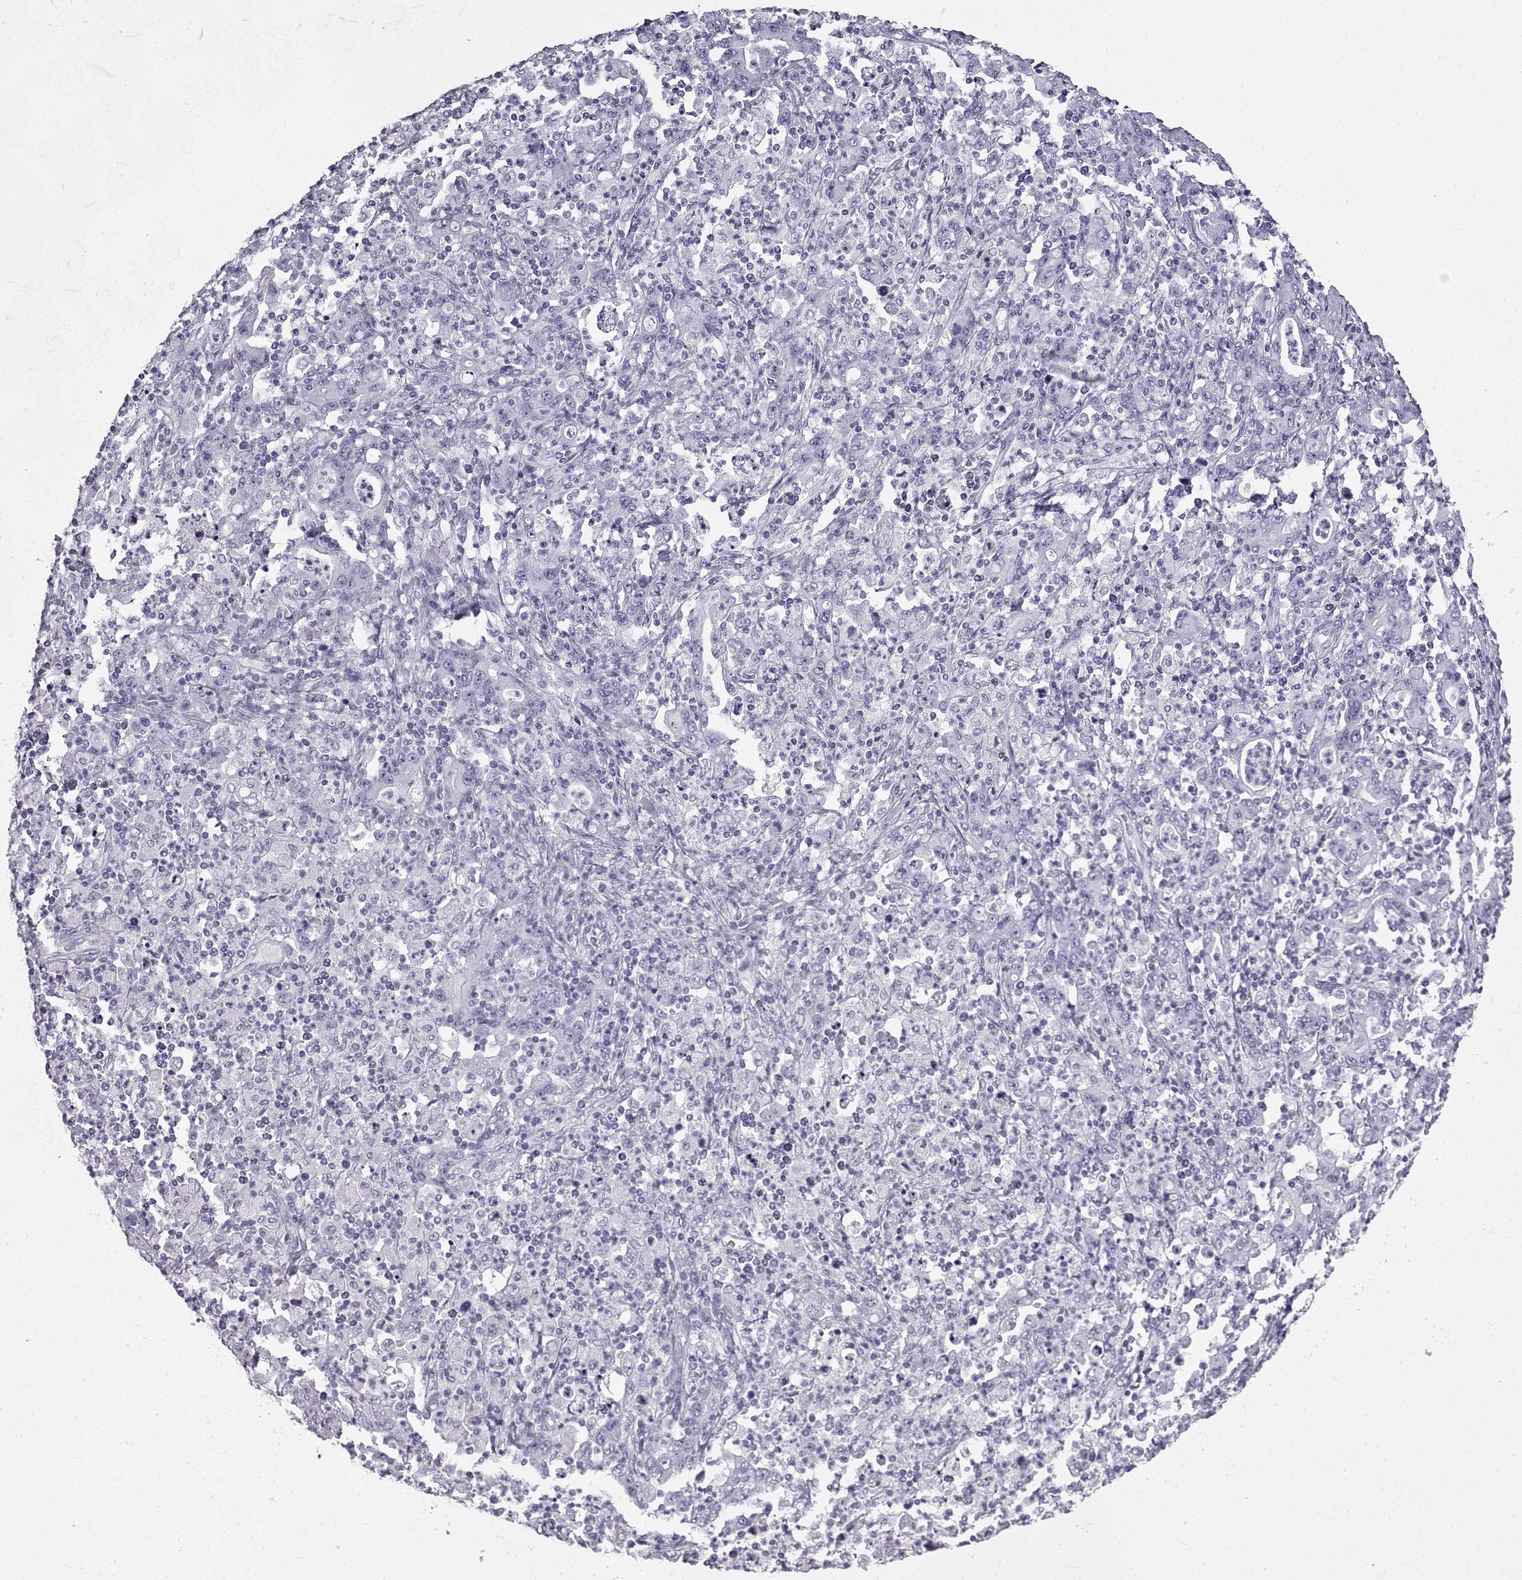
{"staining": {"intensity": "negative", "quantity": "none", "location": "none"}, "tissue": "stomach cancer", "cell_type": "Tumor cells", "image_type": "cancer", "snomed": [{"axis": "morphology", "description": "Adenocarcinoma, NOS"}, {"axis": "topography", "description": "Stomach, upper"}], "caption": "Histopathology image shows no significant protein staining in tumor cells of adenocarcinoma (stomach).", "gene": "RLBP1", "patient": {"sex": "male", "age": 69}}